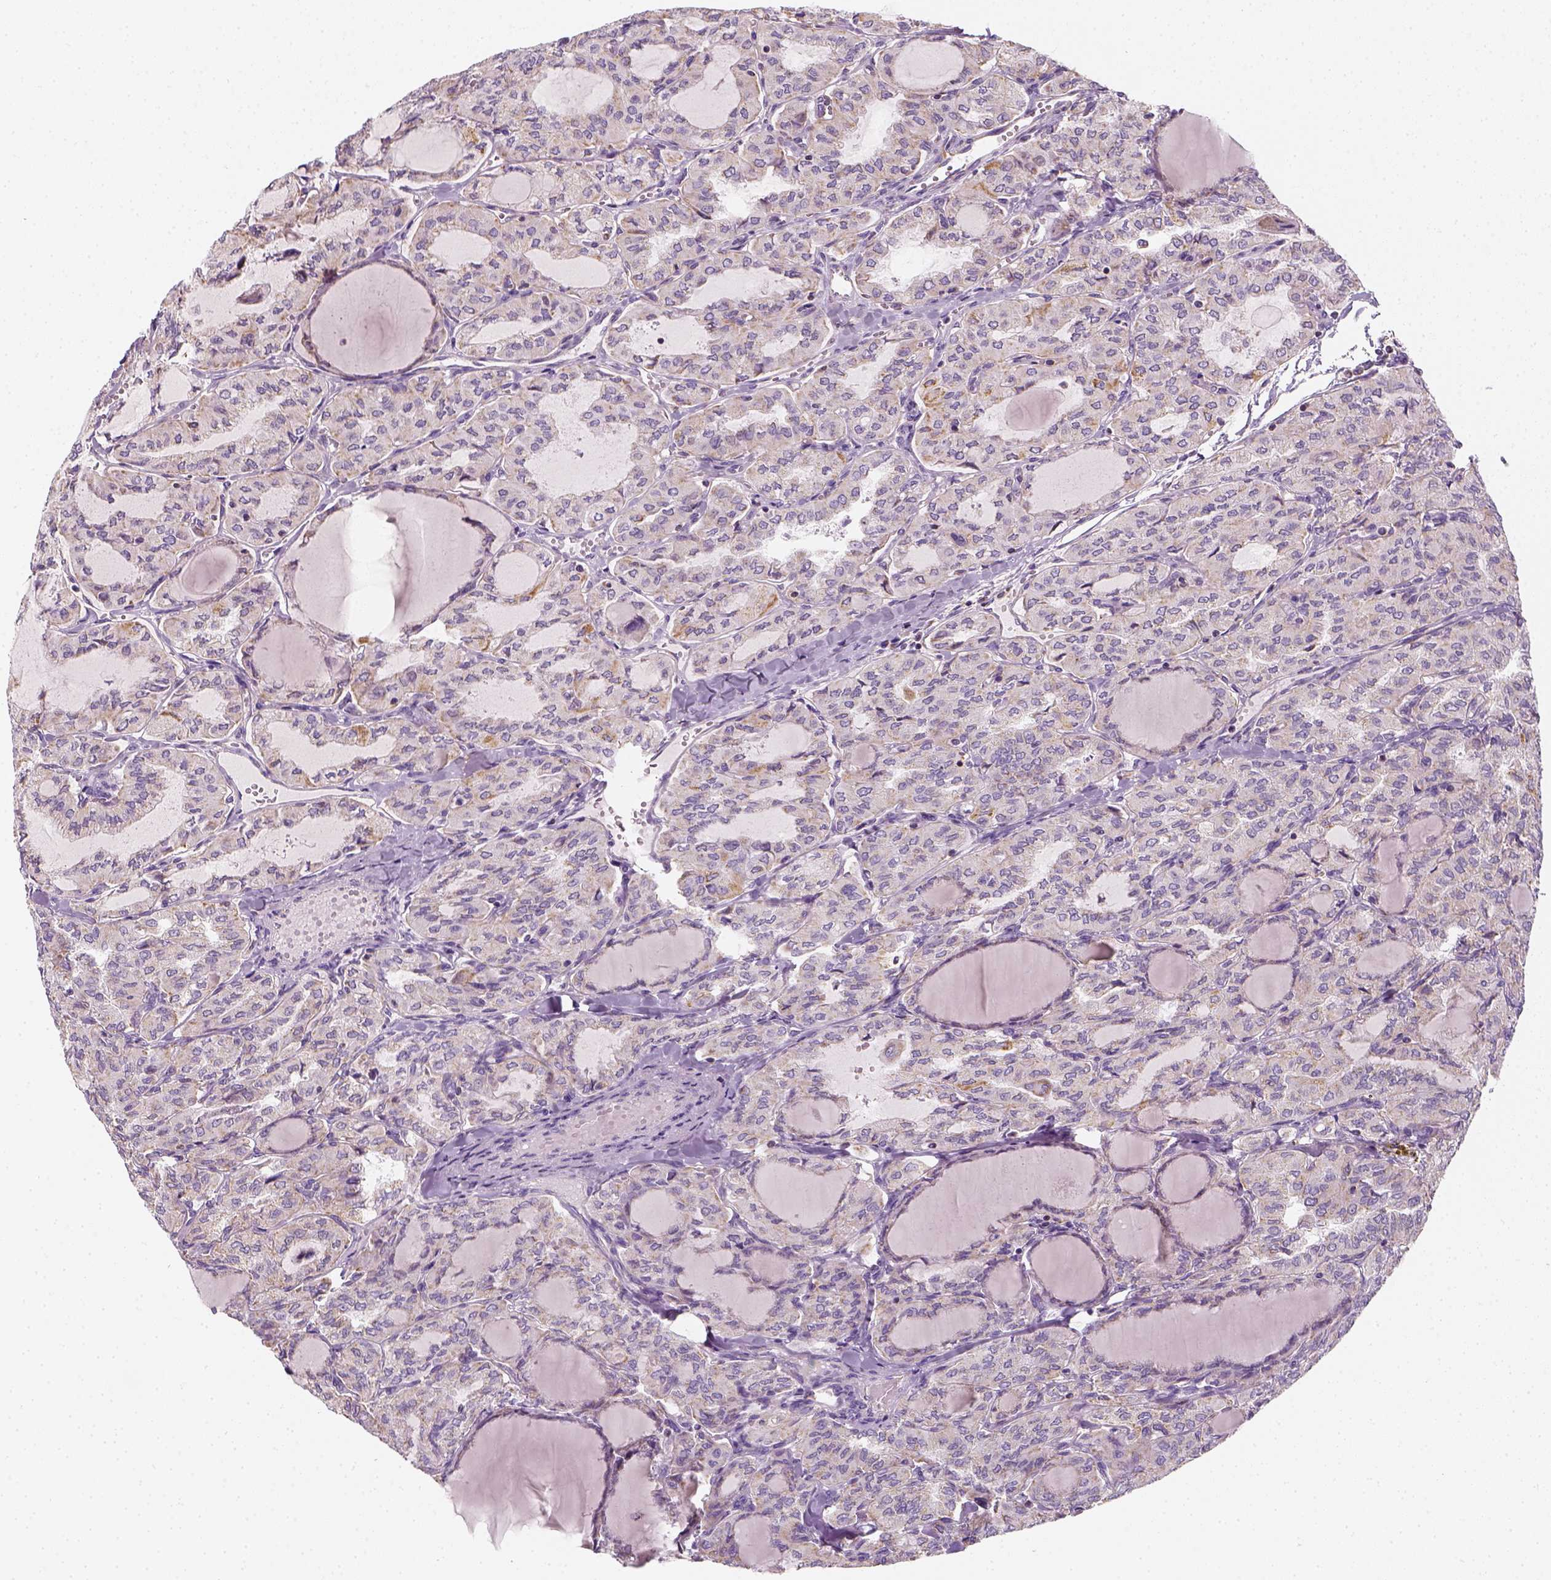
{"staining": {"intensity": "weak", "quantity": "<25%", "location": "cytoplasmic/membranous"}, "tissue": "thyroid cancer", "cell_type": "Tumor cells", "image_type": "cancer", "snomed": [{"axis": "morphology", "description": "Papillary adenocarcinoma, NOS"}, {"axis": "topography", "description": "Thyroid gland"}], "caption": "DAB (3,3'-diaminobenzidine) immunohistochemical staining of human thyroid cancer (papillary adenocarcinoma) reveals no significant staining in tumor cells.", "gene": "AWAT2", "patient": {"sex": "male", "age": 20}}